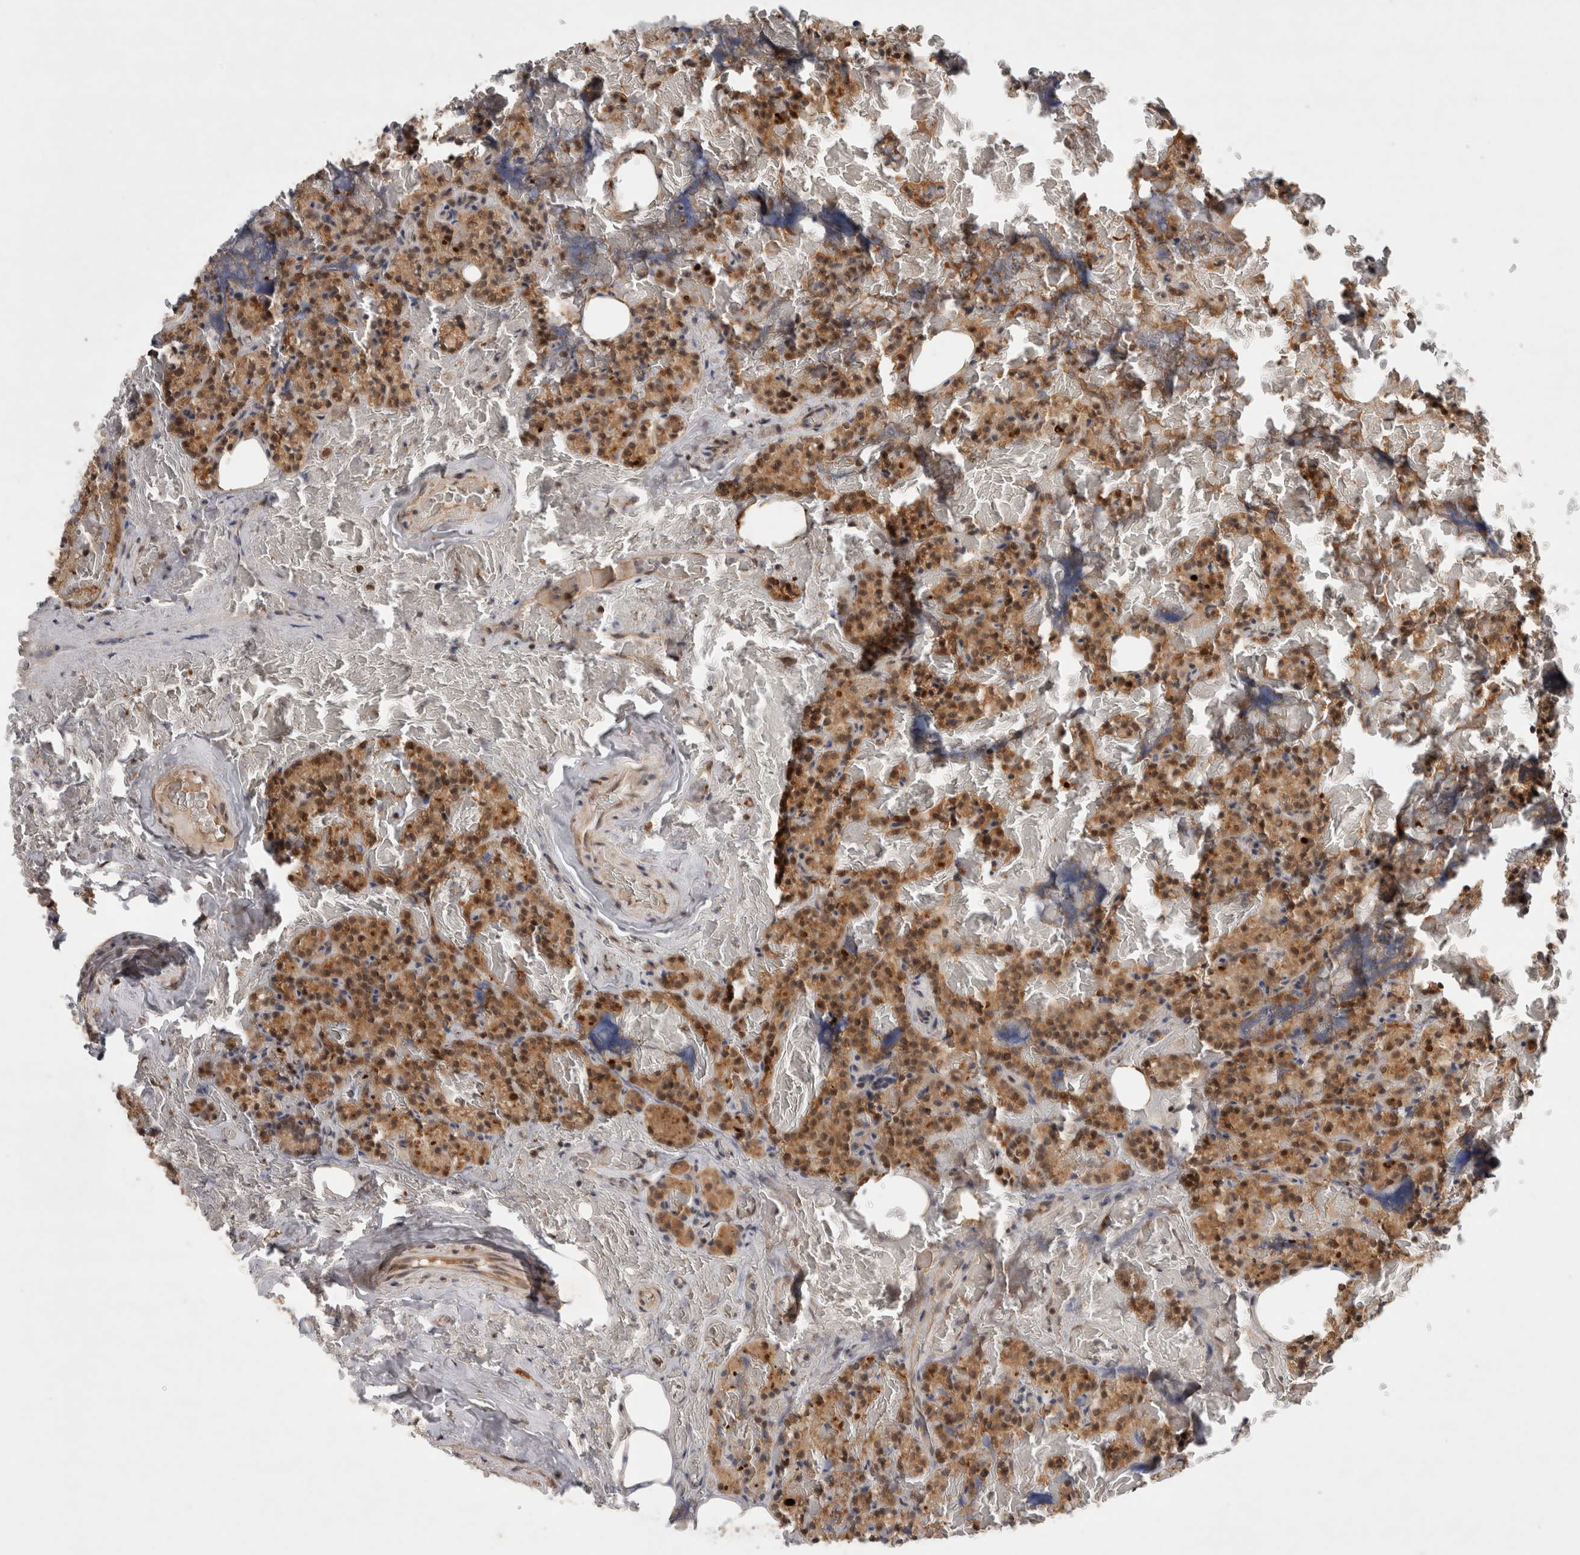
{"staining": {"intensity": "moderate", "quantity": ">75%", "location": "cytoplasmic/membranous,nuclear"}, "tissue": "parathyroid gland", "cell_type": "Glandular cells", "image_type": "normal", "snomed": [{"axis": "morphology", "description": "Normal tissue, NOS"}, {"axis": "topography", "description": "Parathyroid gland"}], "caption": "Immunohistochemistry (IHC) histopathology image of unremarkable parathyroid gland: parathyroid gland stained using immunohistochemistry shows medium levels of moderate protein expression localized specifically in the cytoplasmic/membranous,nuclear of glandular cells, appearing as a cytoplasmic/membranous,nuclear brown color.", "gene": "MPHOSPH6", "patient": {"sex": "female", "age": 78}}